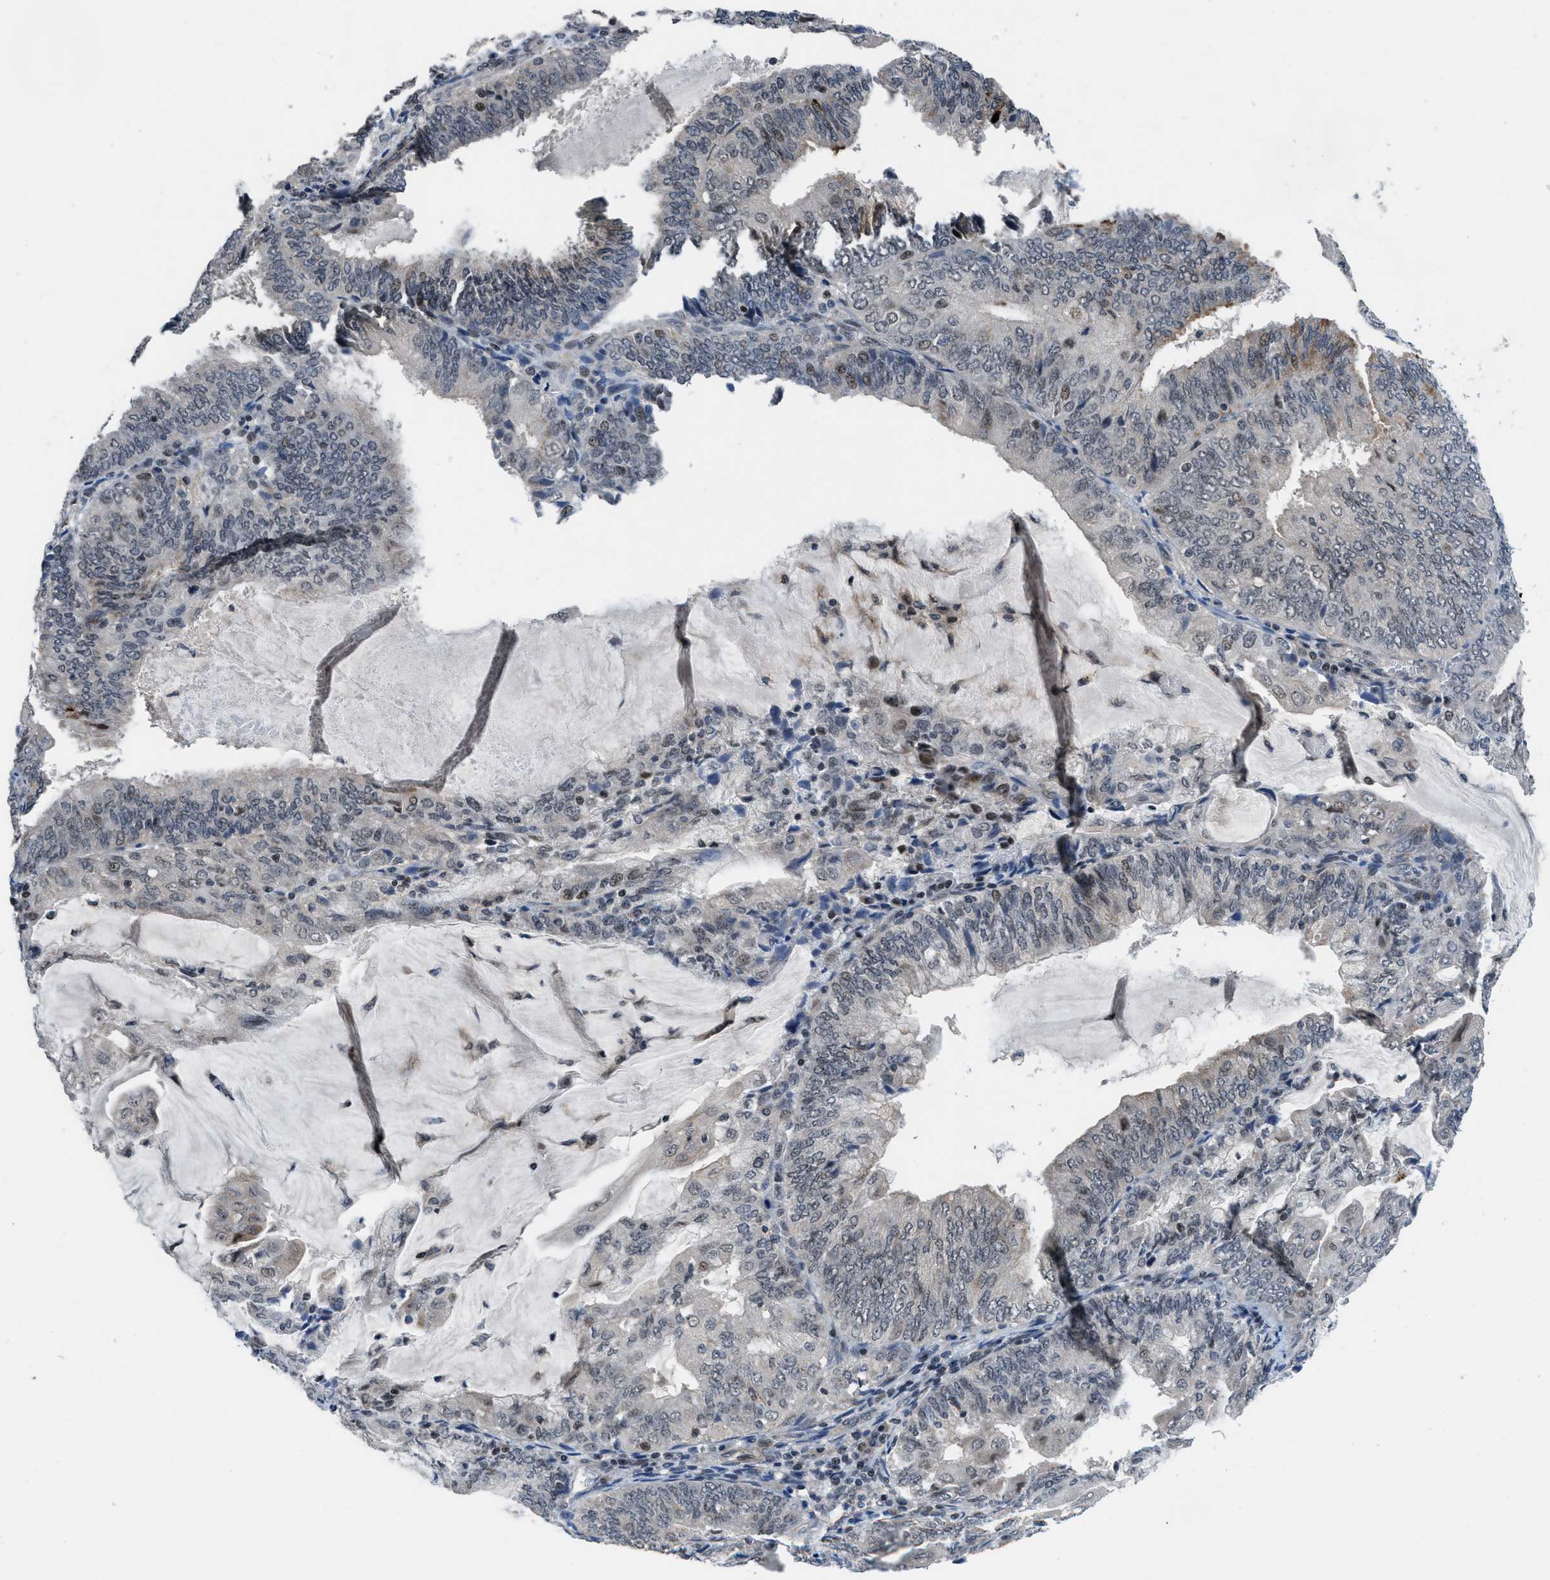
{"staining": {"intensity": "moderate", "quantity": "<25%", "location": "nuclear"}, "tissue": "endometrial cancer", "cell_type": "Tumor cells", "image_type": "cancer", "snomed": [{"axis": "morphology", "description": "Adenocarcinoma, NOS"}, {"axis": "topography", "description": "Endometrium"}], "caption": "Endometrial cancer tissue displays moderate nuclear expression in approximately <25% of tumor cells", "gene": "SETD5", "patient": {"sex": "female", "age": 81}}